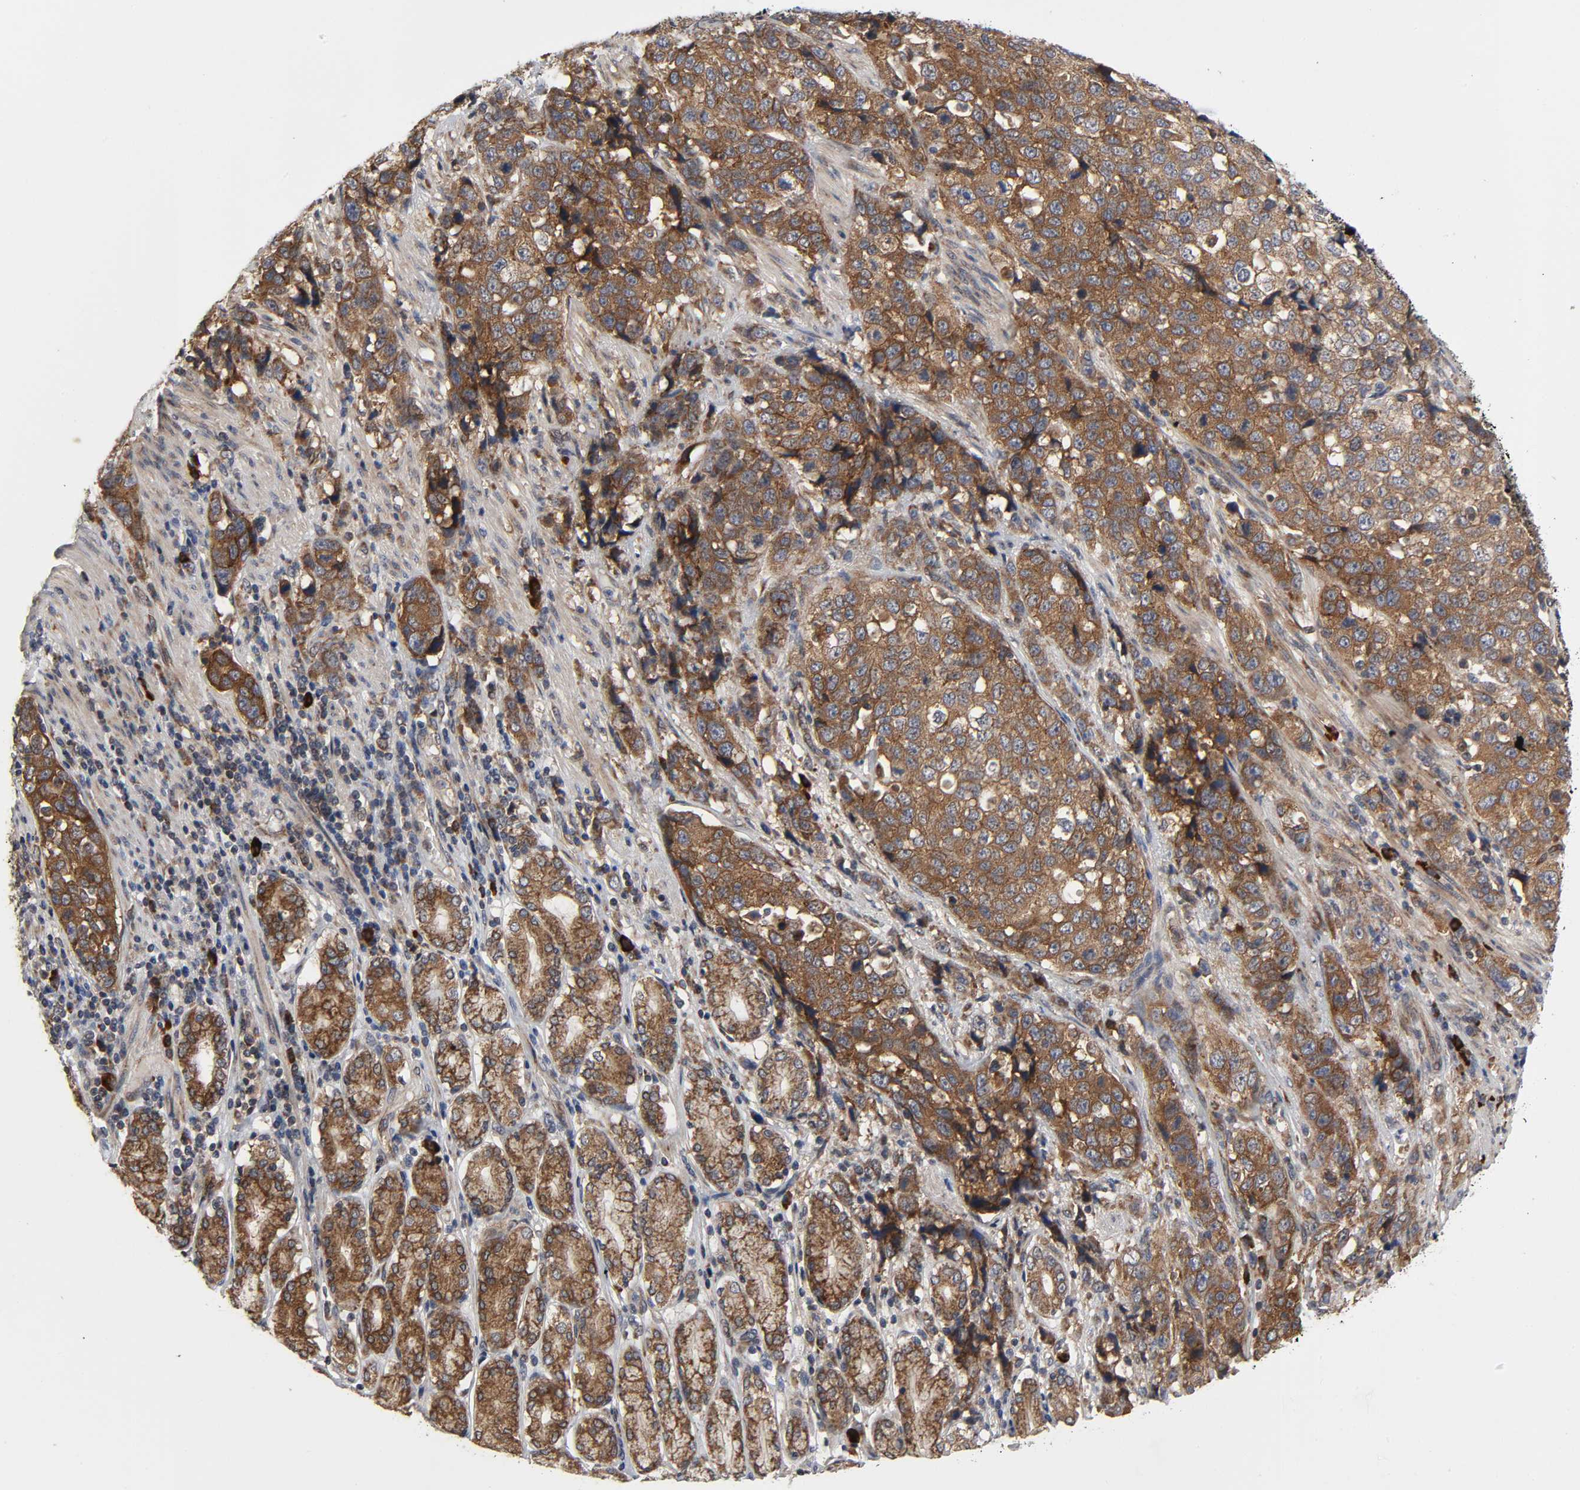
{"staining": {"intensity": "strong", "quantity": ">75%", "location": "cytoplasmic/membranous"}, "tissue": "stomach cancer", "cell_type": "Tumor cells", "image_type": "cancer", "snomed": [{"axis": "morphology", "description": "Normal tissue, NOS"}, {"axis": "morphology", "description": "Adenocarcinoma, NOS"}, {"axis": "topography", "description": "Stomach"}], "caption": "Adenocarcinoma (stomach) stained with DAB IHC reveals high levels of strong cytoplasmic/membranous staining in approximately >75% of tumor cells. (Brightfield microscopy of DAB IHC at high magnification).", "gene": "SLC30A9", "patient": {"sex": "male", "age": 48}}